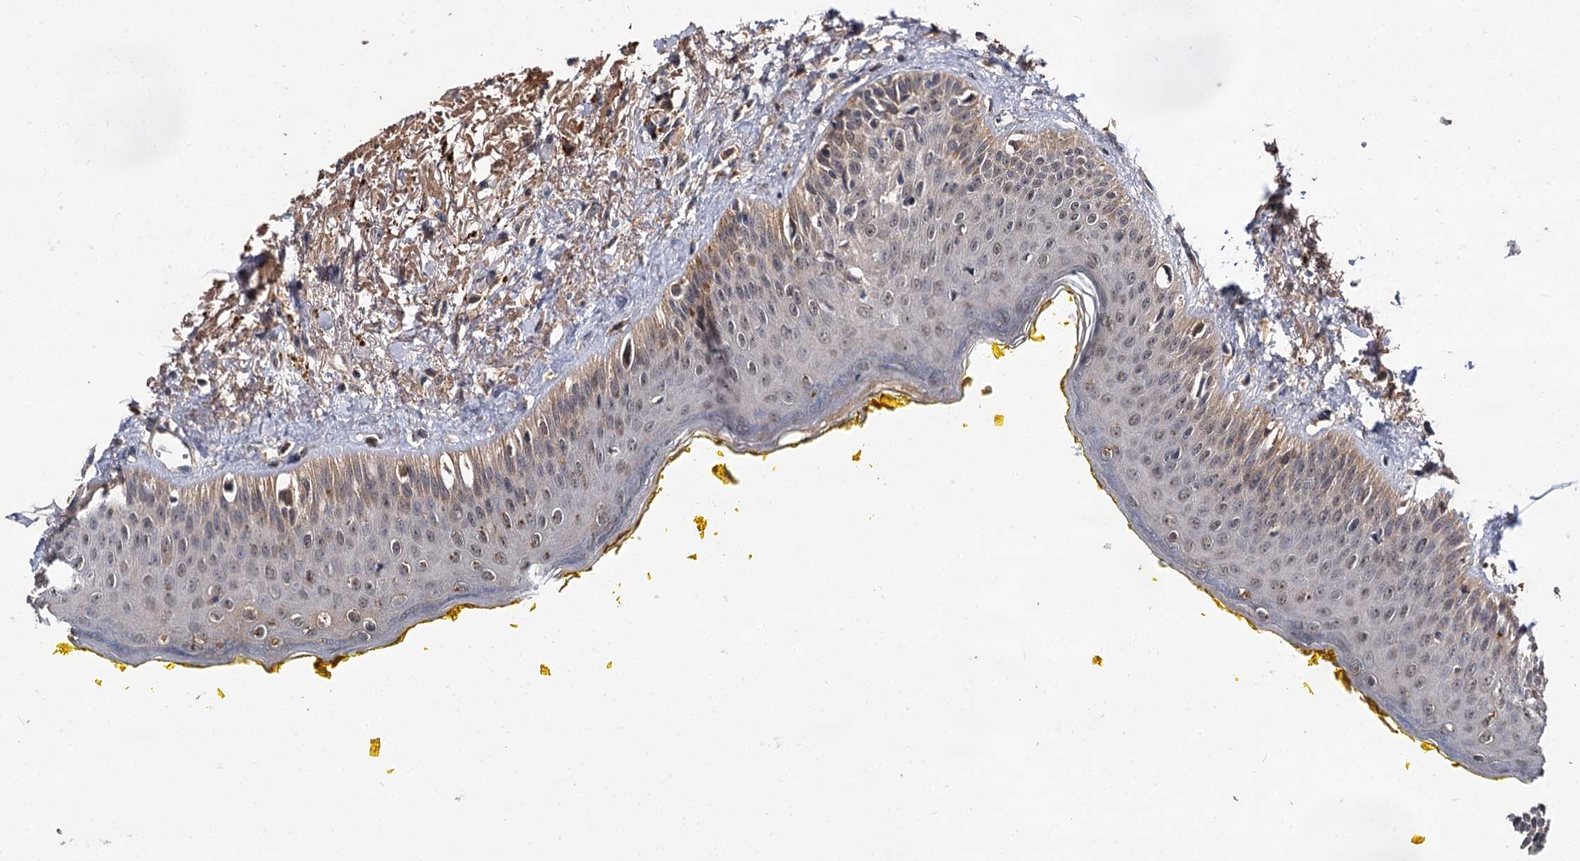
{"staining": {"intensity": "moderate", "quantity": "25%-75%", "location": "cytoplasmic/membranous,nuclear"}, "tissue": "oral mucosa", "cell_type": "Squamous epithelial cells", "image_type": "normal", "snomed": [{"axis": "morphology", "description": "Normal tissue, NOS"}, {"axis": "topography", "description": "Oral tissue"}], "caption": "This image displays immunohistochemistry (IHC) staining of normal human oral mucosa, with medium moderate cytoplasmic/membranous,nuclear staining in about 25%-75% of squamous epithelial cells.", "gene": "MBD6", "patient": {"sex": "female", "age": 70}}